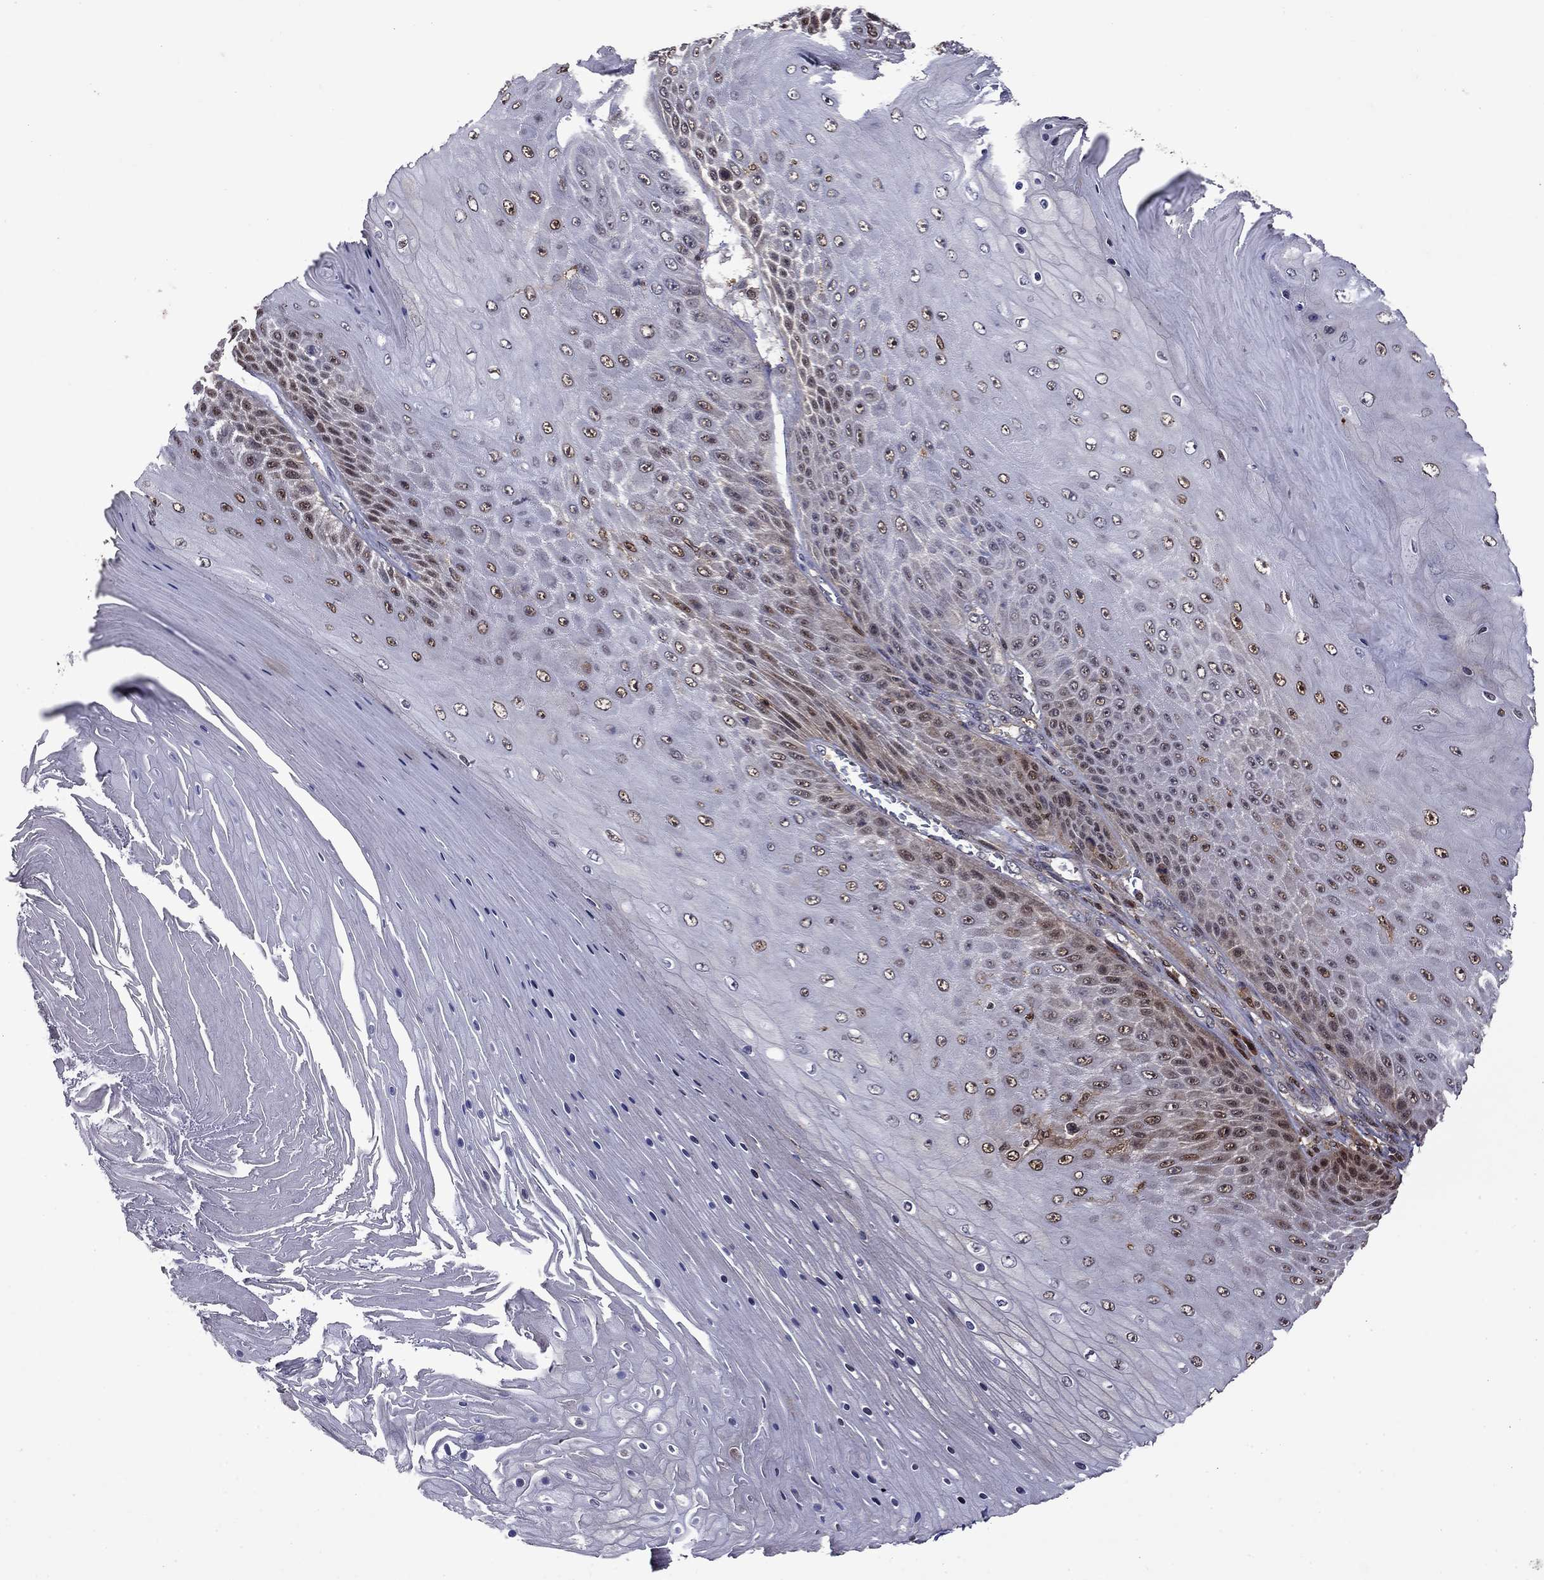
{"staining": {"intensity": "moderate", "quantity": "<25%", "location": "cytoplasmic/membranous,nuclear"}, "tissue": "skin cancer", "cell_type": "Tumor cells", "image_type": "cancer", "snomed": [{"axis": "morphology", "description": "Squamous cell carcinoma, NOS"}, {"axis": "topography", "description": "Skin"}], "caption": "Immunohistochemistry (IHC) (DAB) staining of human skin cancer reveals moderate cytoplasmic/membranous and nuclear protein positivity in about <25% of tumor cells. (IHC, brightfield microscopy, high magnification).", "gene": "APPBP2", "patient": {"sex": "male", "age": 62}}